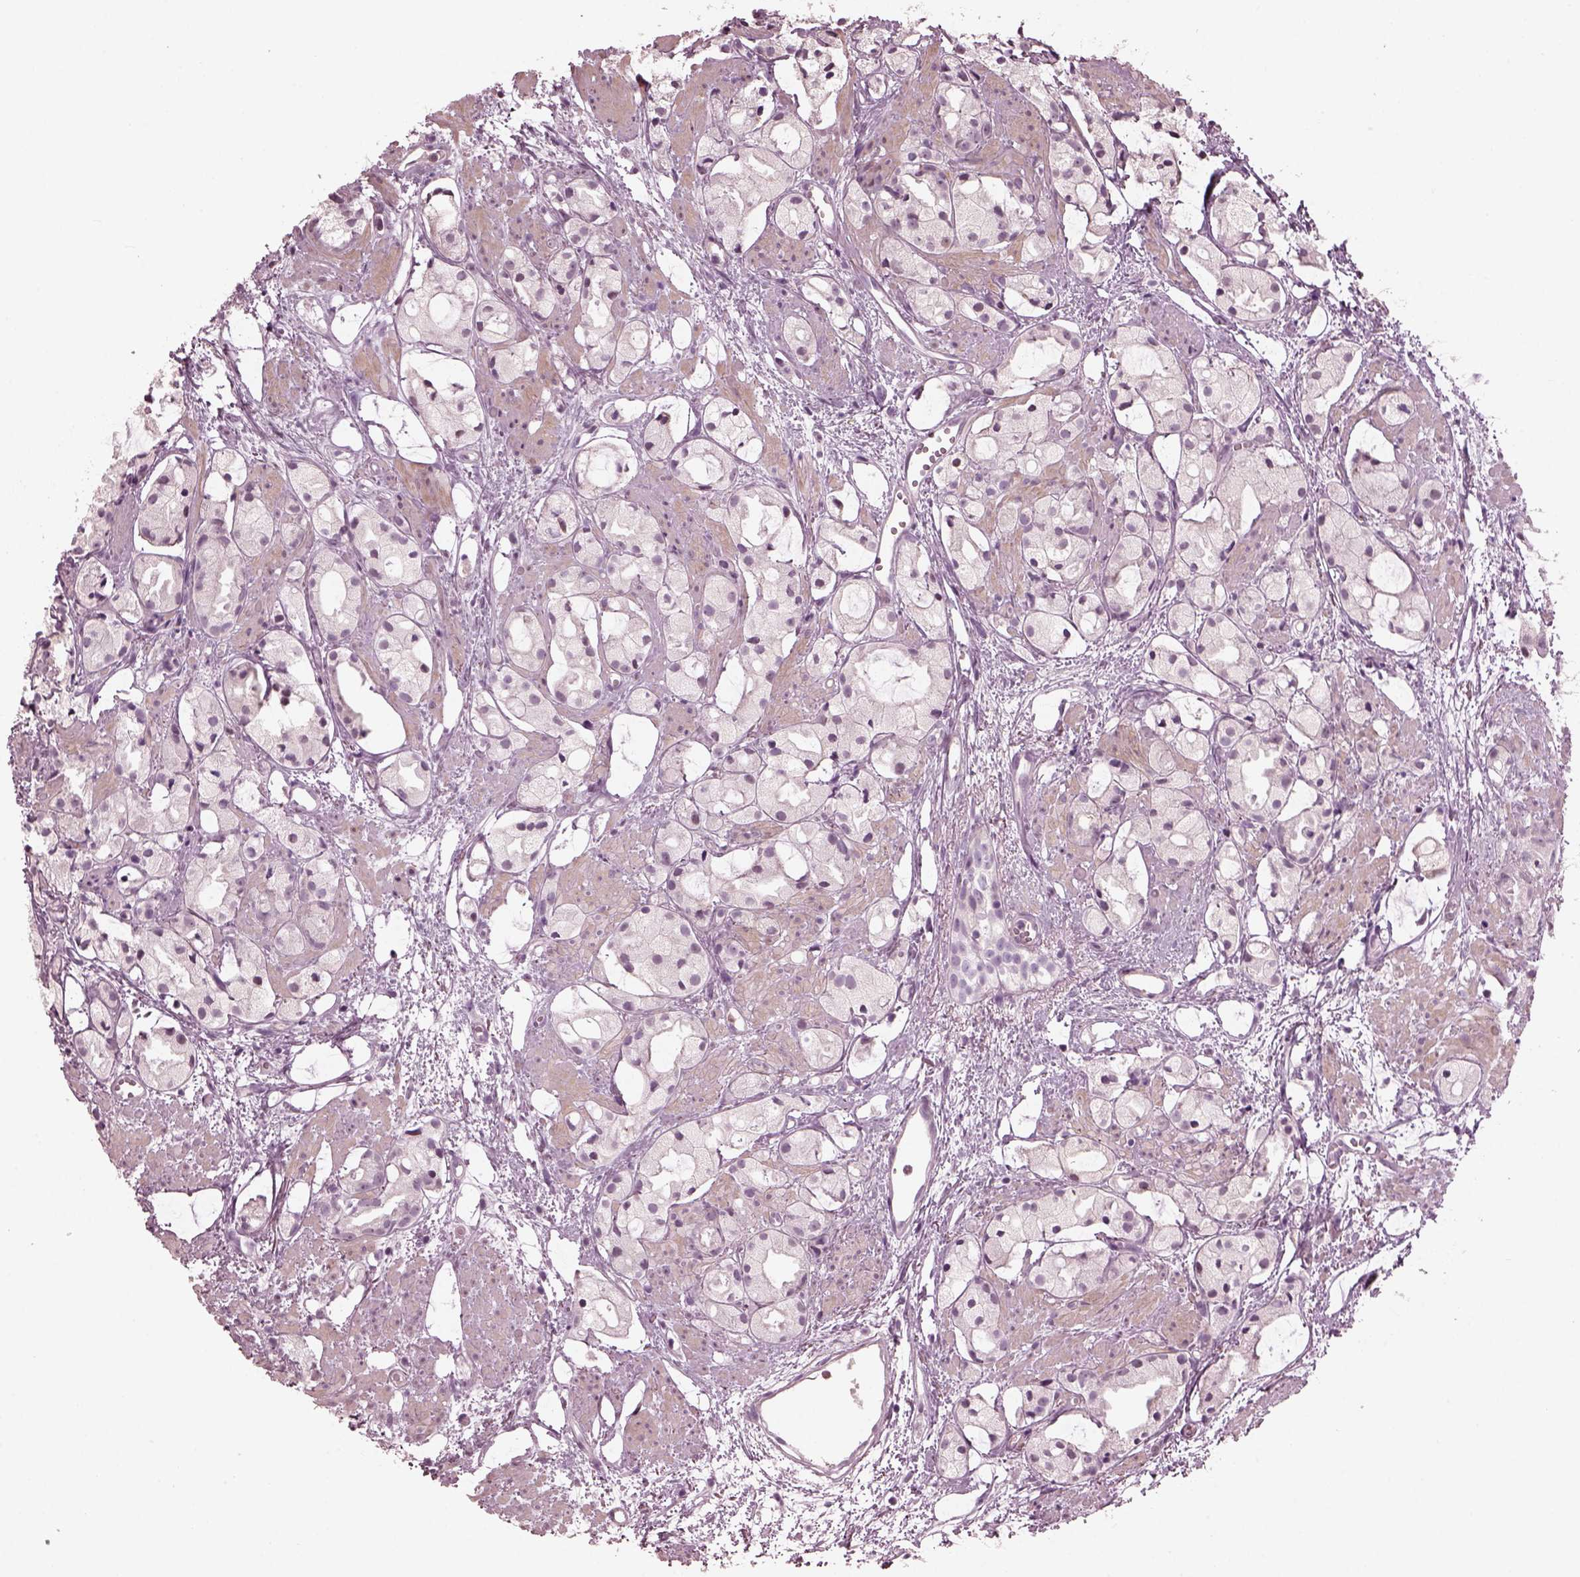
{"staining": {"intensity": "negative", "quantity": "none", "location": "none"}, "tissue": "prostate cancer", "cell_type": "Tumor cells", "image_type": "cancer", "snomed": [{"axis": "morphology", "description": "Adenocarcinoma, High grade"}, {"axis": "topography", "description": "Prostate"}], "caption": "The histopathology image shows no significant staining in tumor cells of prostate cancer.", "gene": "BFSP1", "patient": {"sex": "male", "age": 85}}